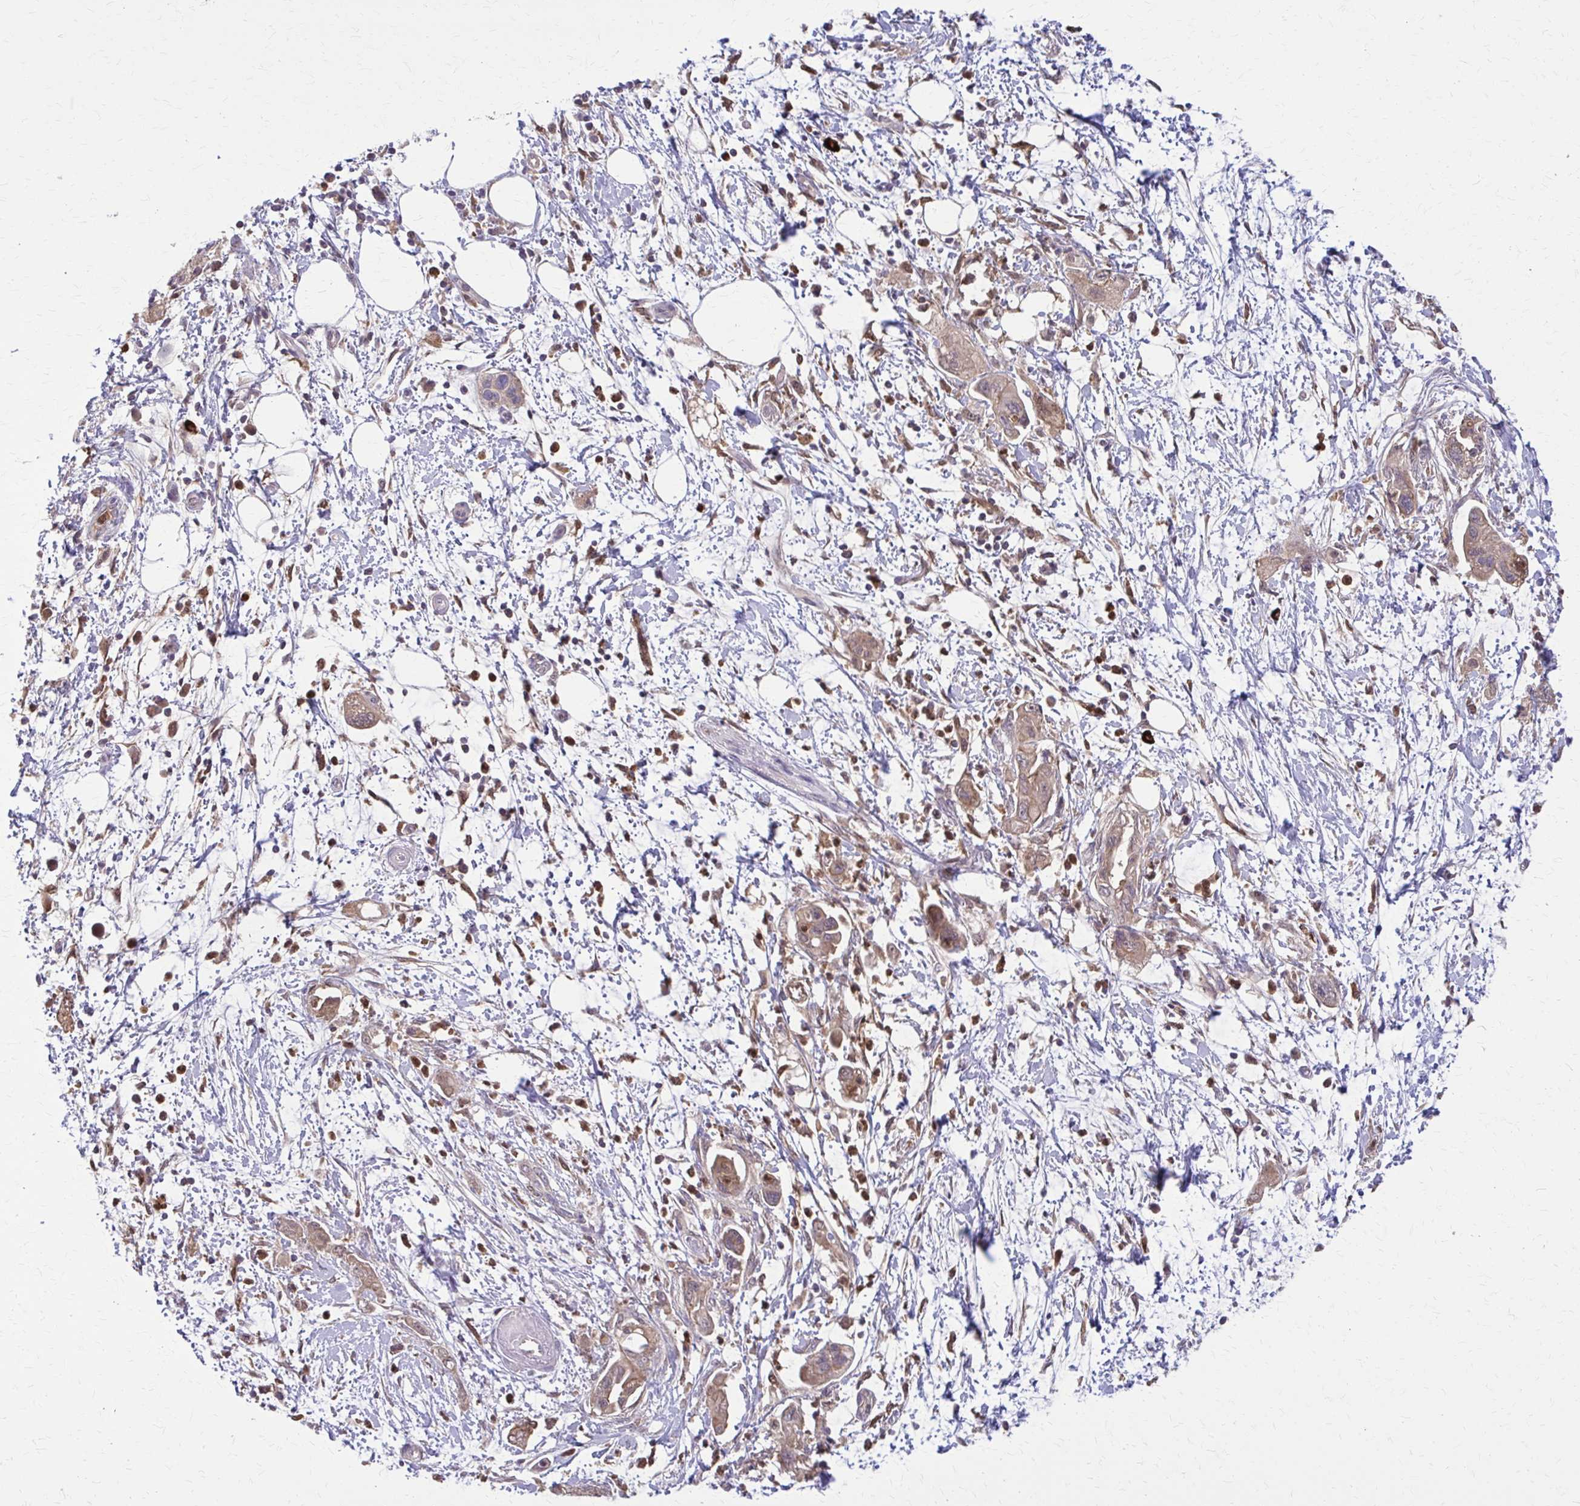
{"staining": {"intensity": "moderate", "quantity": "25%-75%", "location": "cytoplasmic/membranous"}, "tissue": "pancreatic cancer", "cell_type": "Tumor cells", "image_type": "cancer", "snomed": [{"axis": "morphology", "description": "Adenocarcinoma, NOS"}, {"axis": "topography", "description": "Pancreas"}], "caption": "Immunohistochemistry of human pancreatic adenocarcinoma exhibits medium levels of moderate cytoplasmic/membranous staining in approximately 25%-75% of tumor cells. The staining was performed using DAB (3,3'-diaminobenzidine), with brown indicating positive protein expression. Nuclei are stained blue with hematoxylin.", "gene": "NRBF2", "patient": {"sex": "female", "age": 73}}